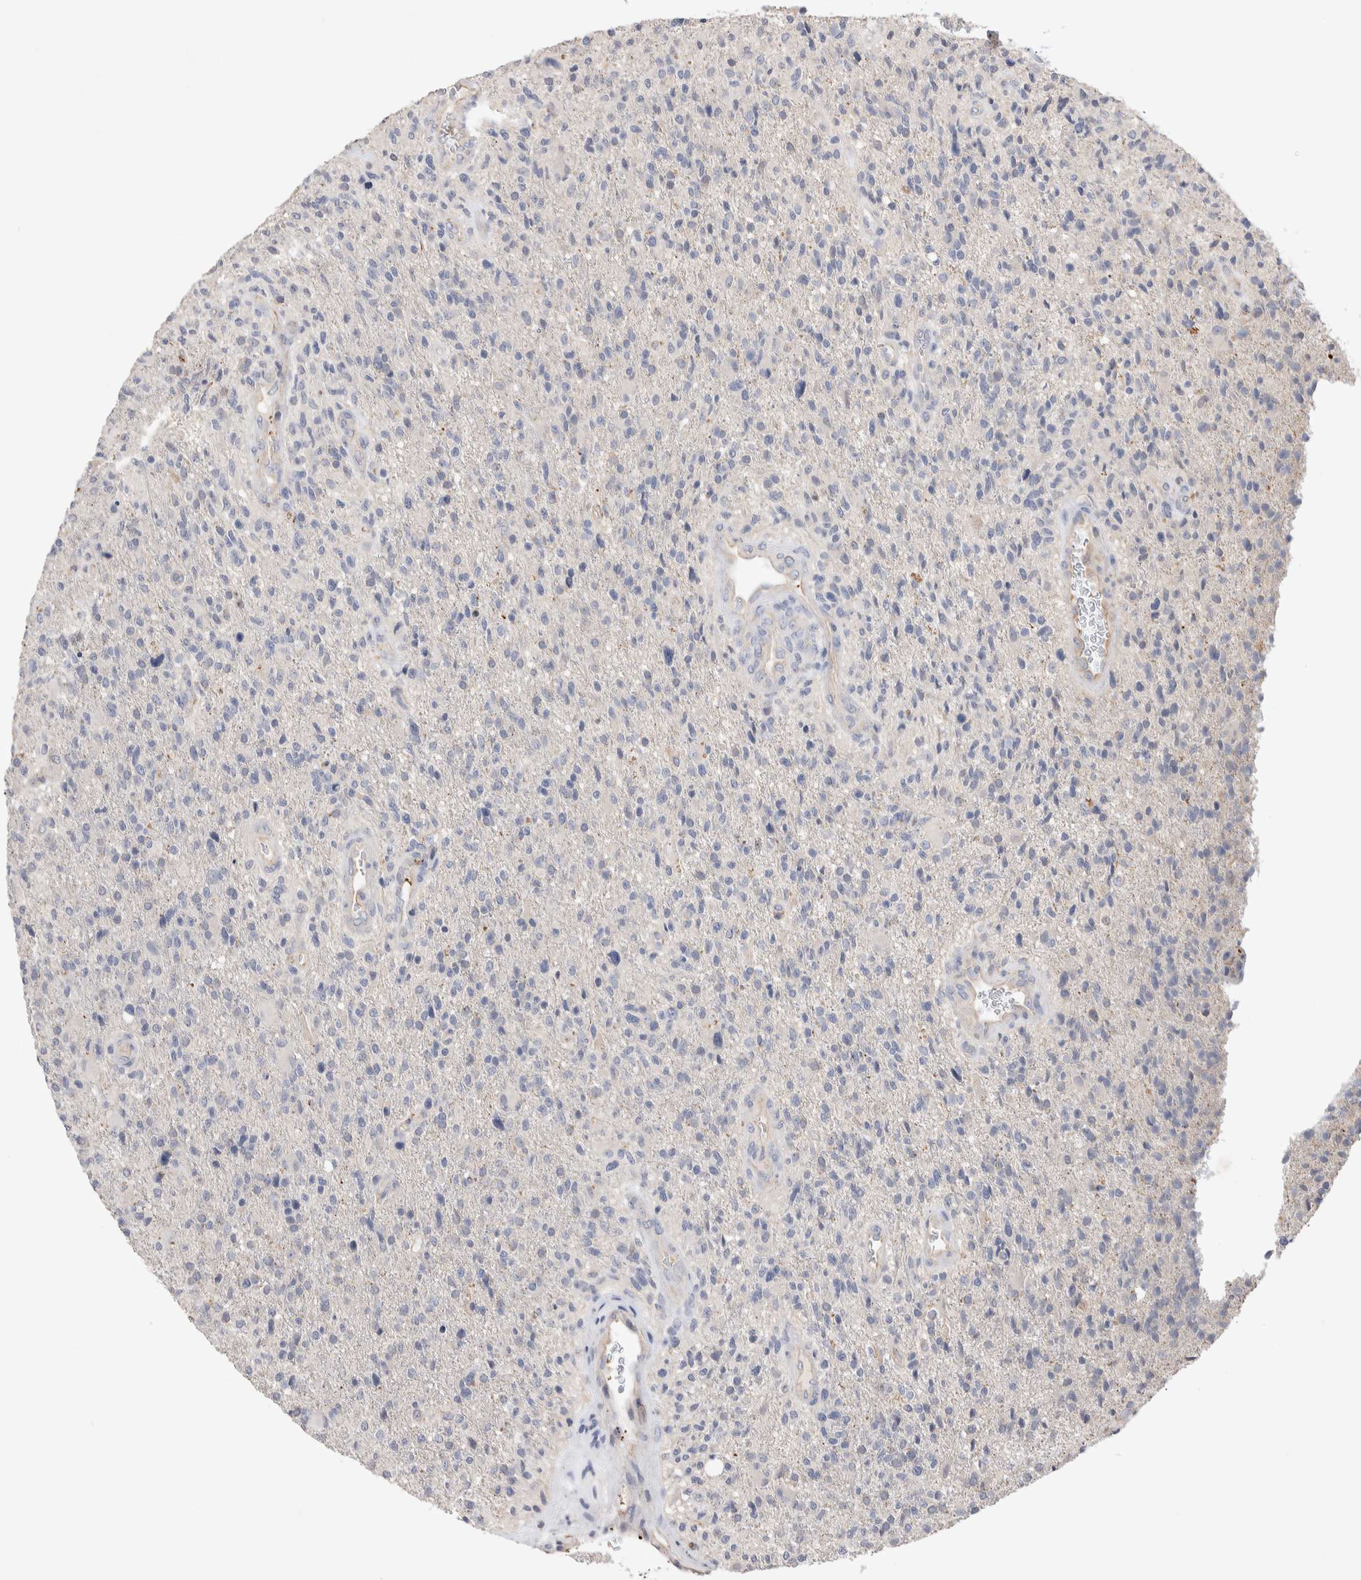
{"staining": {"intensity": "negative", "quantity": "none", "location": "none"}, "tissue": "glioma", "cell_type": "Tumor cells", "image_type": "cancer", "snomed": [{"axis": "morphology", "description": "Glioma, malignant, High grade"}, {"axis": "topography", "description": "Brain"}], "caption": "Immunohistochemical staining of high-grade glioma (malignant) shows no significant staining in tumor cells.", "gene": "FFAR2", "patient": {"sex": "male", "age": 72}}